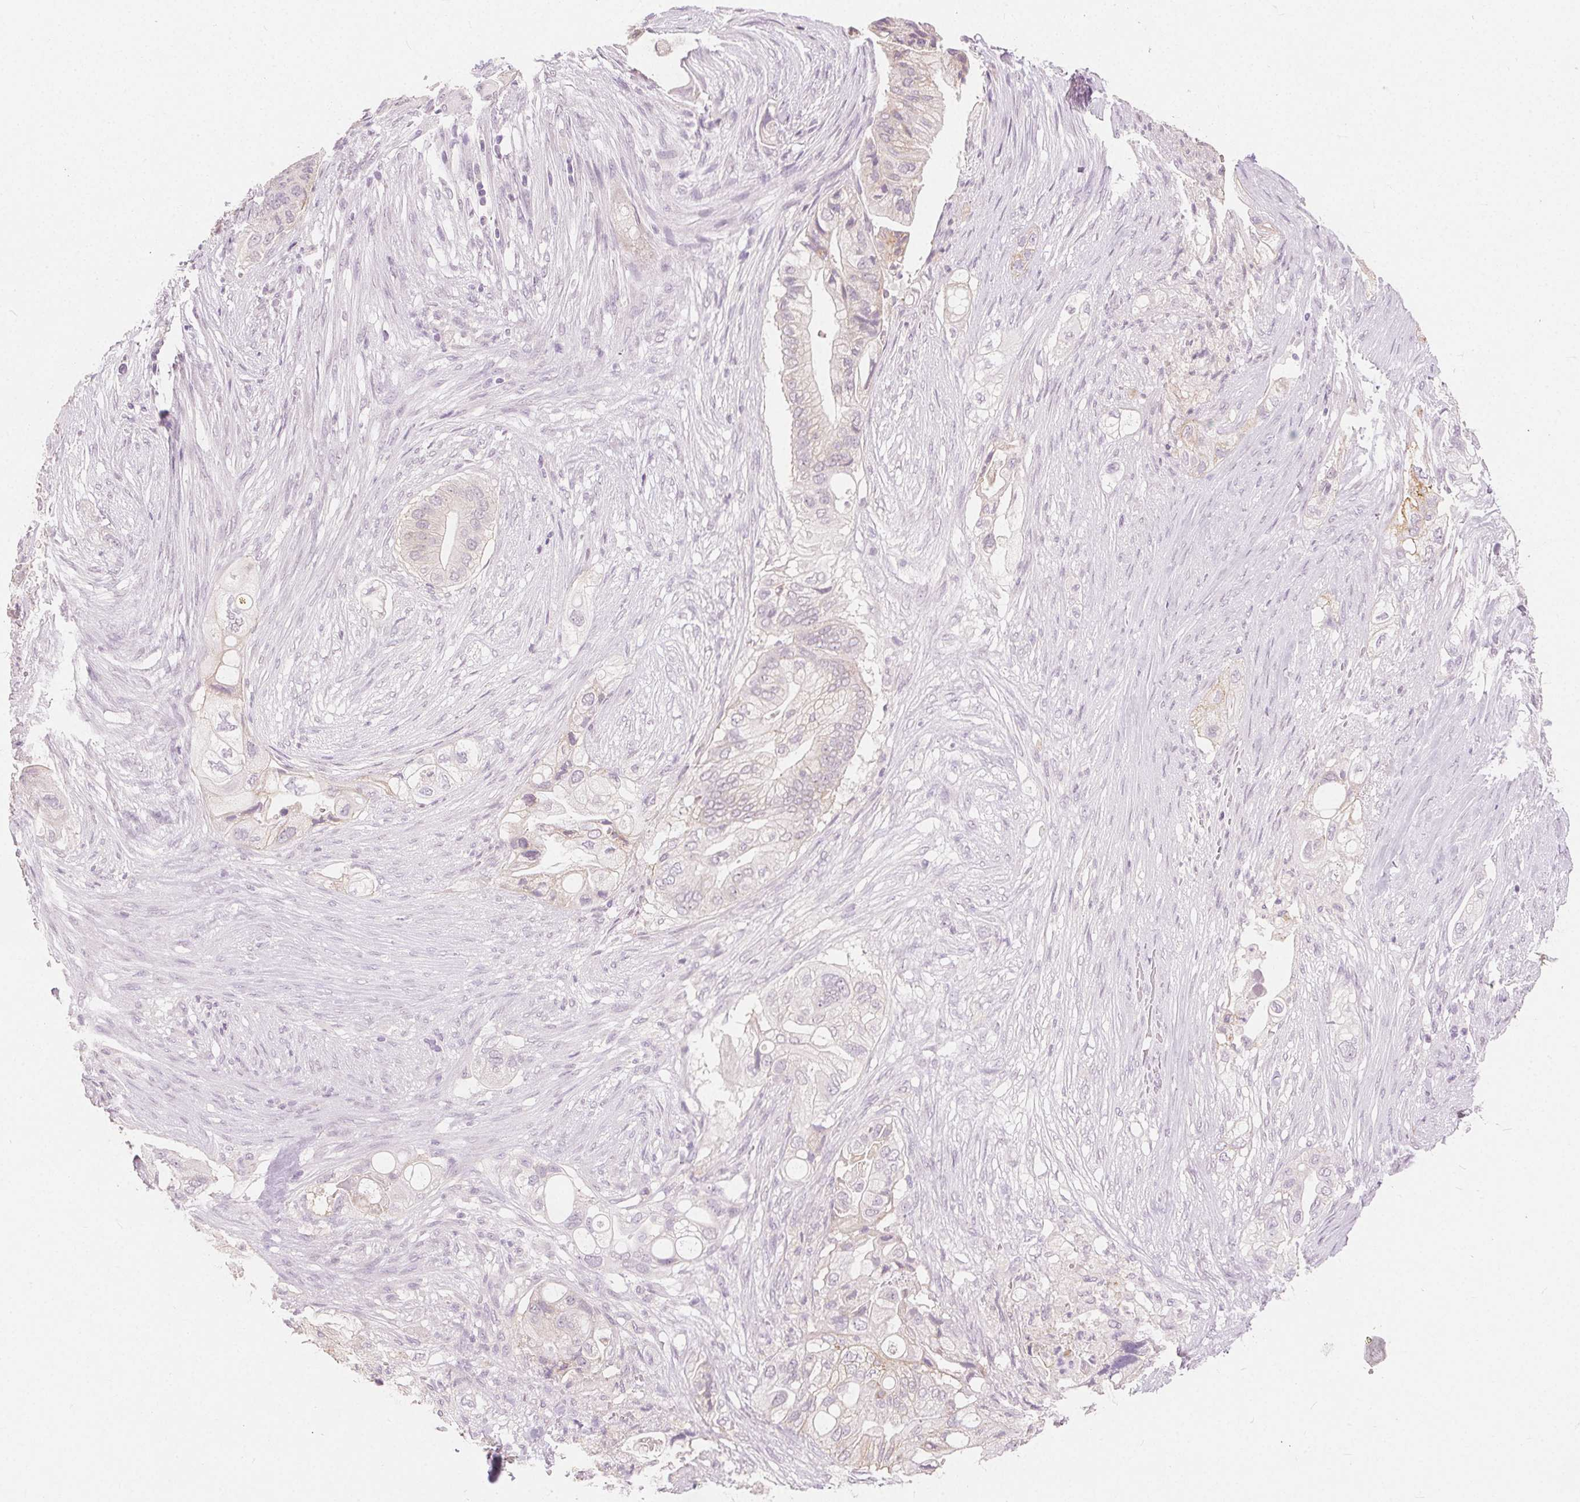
{"staining": {"intensity": "negative", "quantity": "none", "location": "none"}, "tissue": "pancreatic cancer", "cell_type": "Tumor cells", "image_type": "cancer", "snomed": [{"axis": "morphology", "description": "Adenocarcinoma, NOS"}, {"axis": "topography", "description": "Pancreas"}], "caption": "Immunohistochemistry of pancreatic adenocarcinoma shows no expression in tumor cells.", "gene": "CA12", "patient": {"sex": "female", "age": 72}}